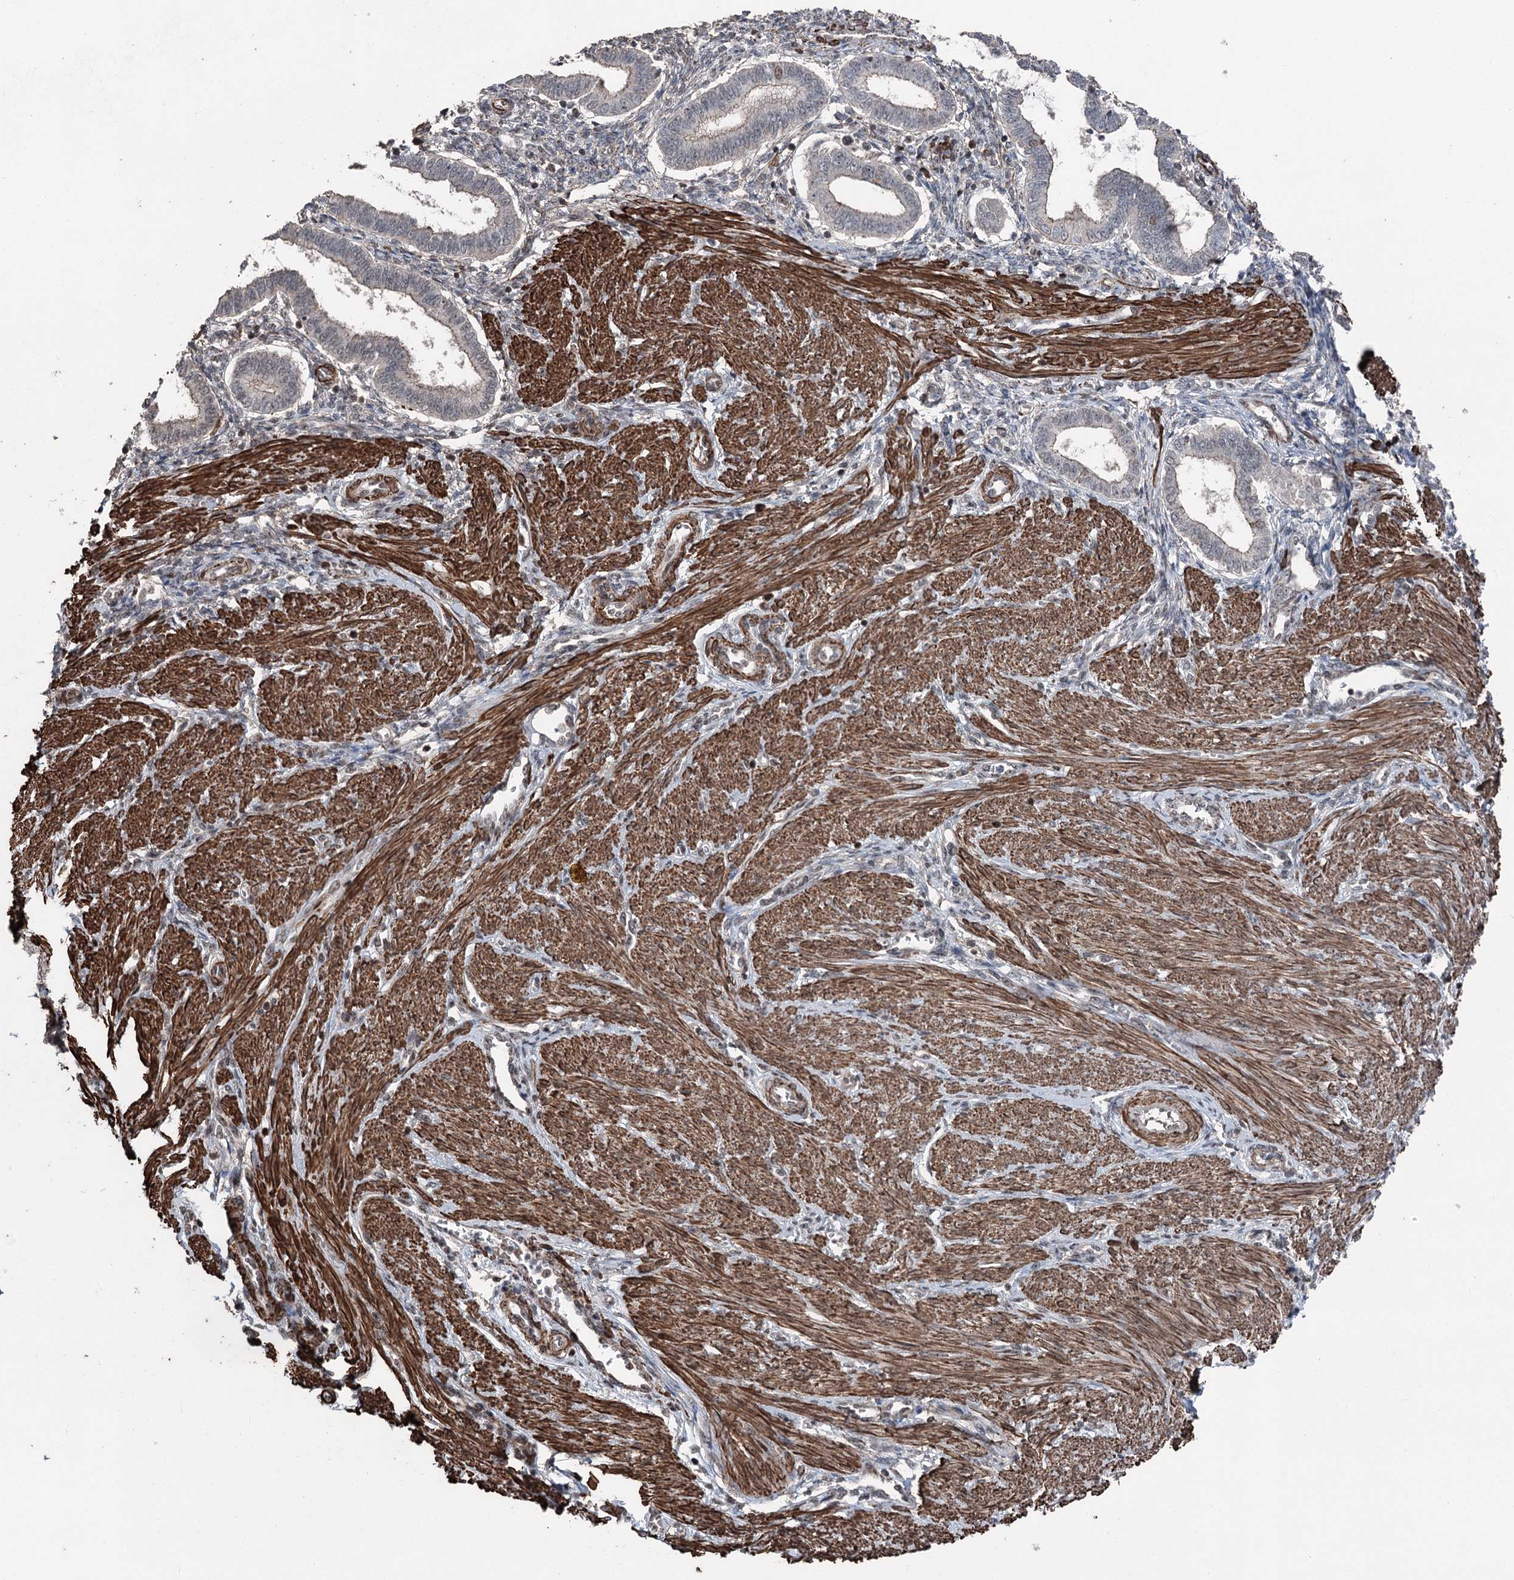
{"staining": {"intensity": "moderate", "quantity": "<25%", "location": "cytoplasmic/membranous"}, "tissue": "endometrium", "cell_type": "Cells in endometrial stroma", "image_type": "normal", "snomed": [{"axis": "morphology", "description": "Normal tissue, NOS"}, {"axis": "topography", "description": "Endometrium"}], "caption": "Immunohistochemistry (IHC) micrograph of normal human endometrium stained for a protein (brown), which reveals low levels of moderate cytoplasmic/membranous expression in about <25% of cells in endometrial stroma.", "gene": "CCDC82", "patient": {"sex": "female", "age": 24}}